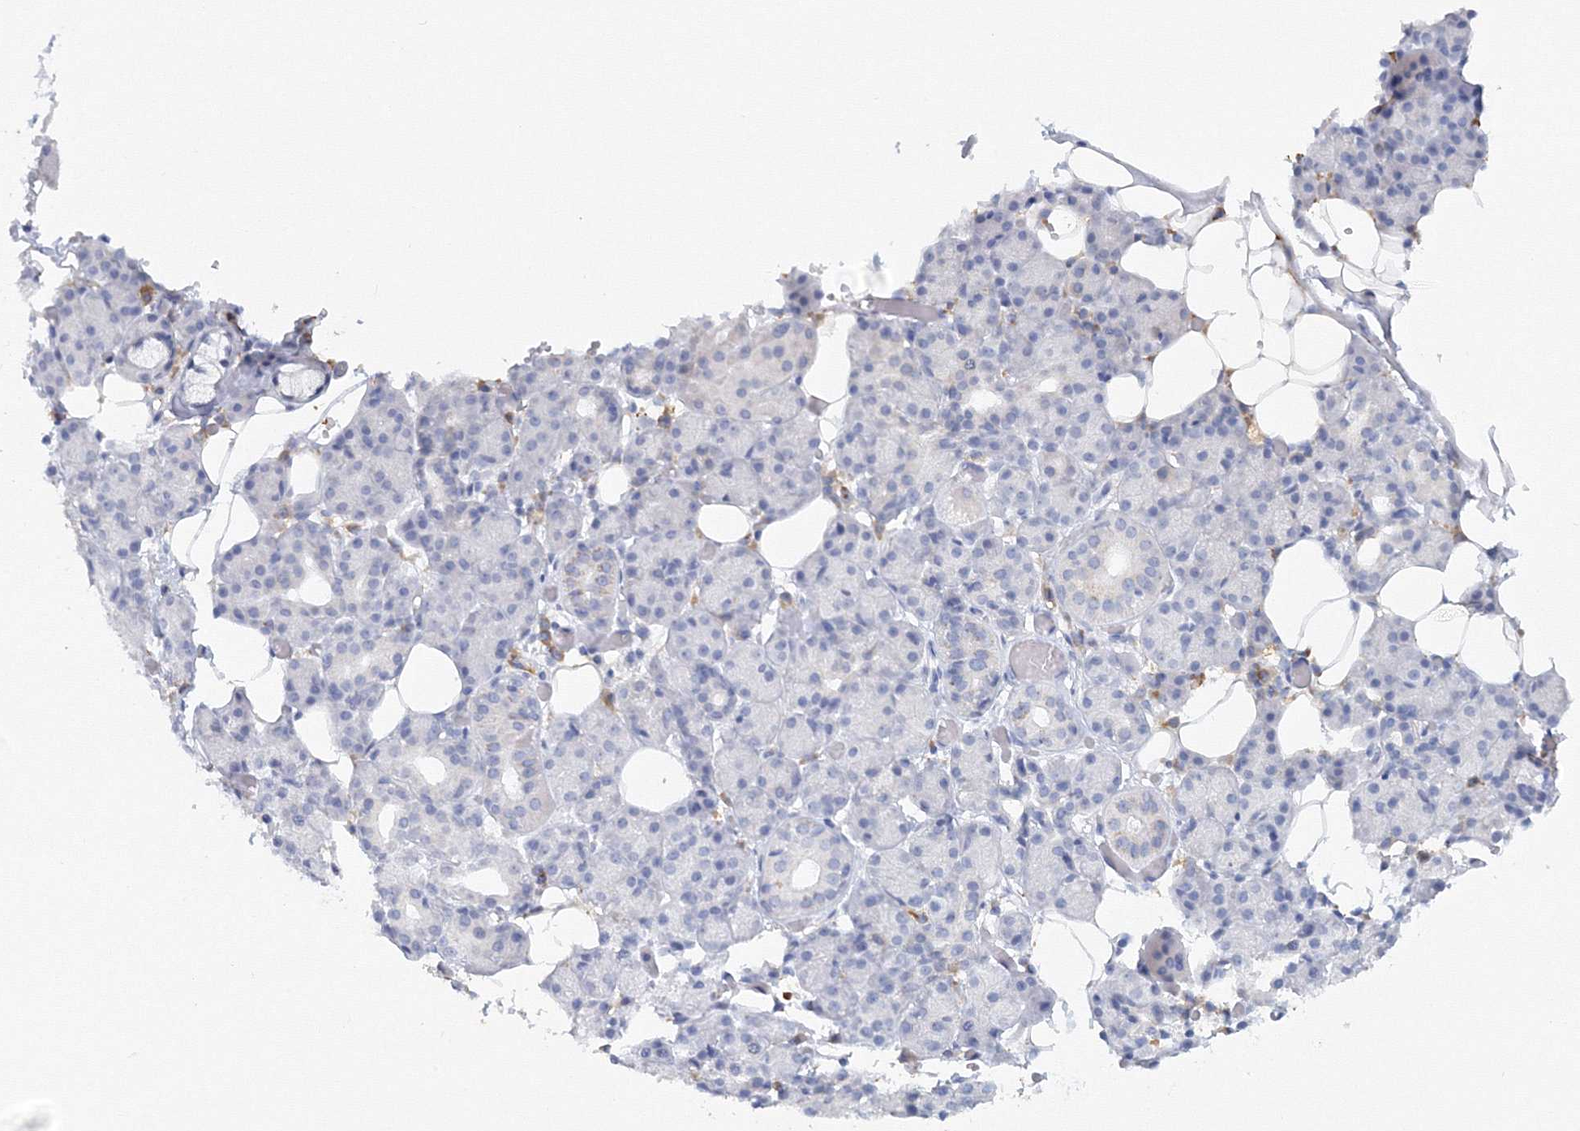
{"staining": {"intensity": "negative", "quantity": "none", "location": "none"}, "tissue": "salivary gland", "cell_type": "Glandular cells", "image_type": "normal", "snomed": [{"axis": "morphology", "description": "Normal tissue, NOS"}, {"axis": "topography", "description": "Salivary gland"}], "caption": "DAB immunohistochemical staining of unremarkable salivary gland reveals no significant expression in glandular cells.", "gene": "VSIG1", "patient": {"sex": "male", "age": 63}}